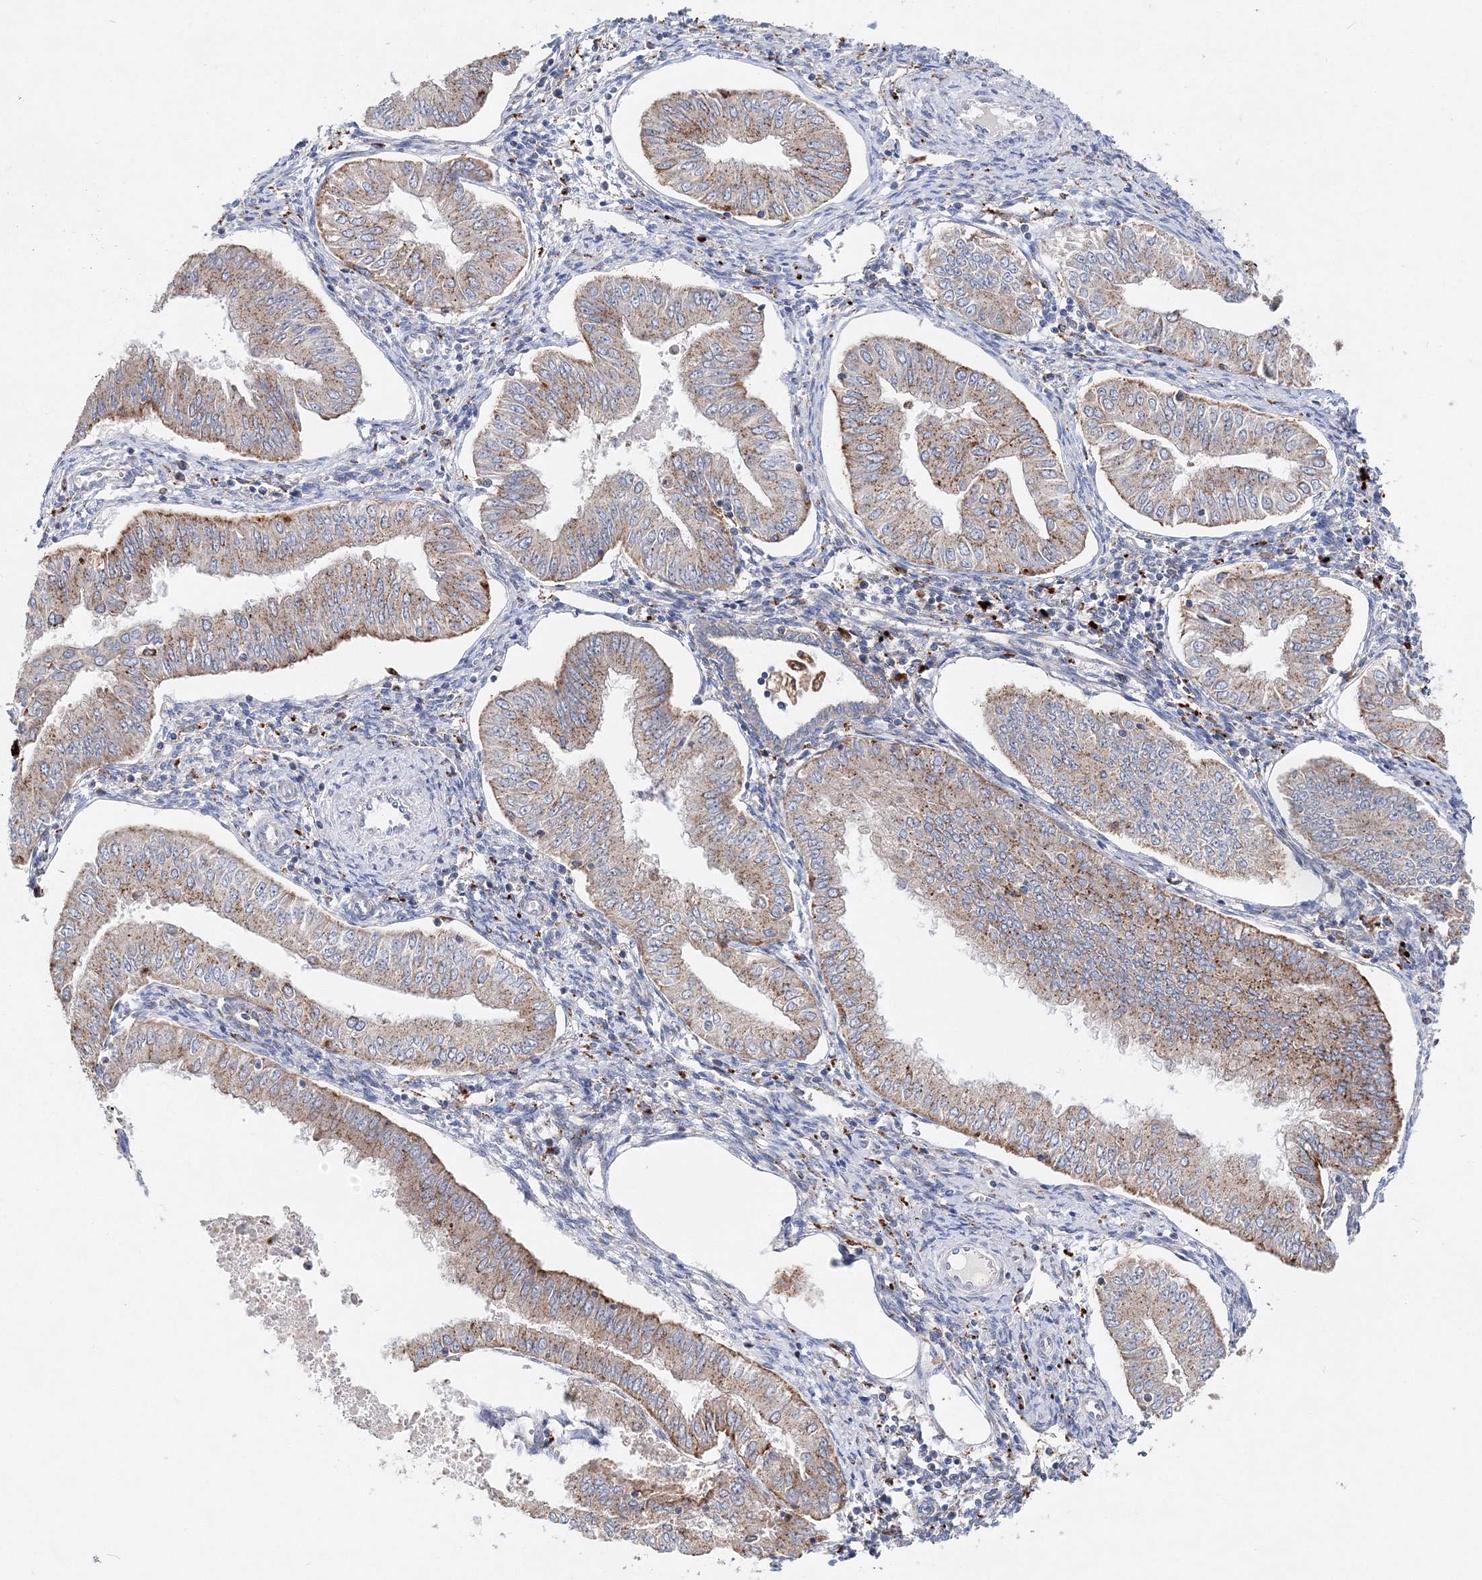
{"staining": {"intensity": "moderate", "quantity": ">75%", "location": "cytoplasmic/membranous"}, "tissue": "endometrial cancer", "cell_type": "Tumor cells", "image_type": "cancer", "snomed": [{"axis": "morphology", "description": "Normal tissue, NOS"}, {"axis": "morphology", "description": "Adenocarcinoma, NOS"}, {"axis": "topography", "description": "Endometrium"}], "caption": "An image of endometrial cancer (adenocarcinoma) stained for a protein demonstrates moderate cytoplasmic/membranous brown staining in tumor cells.", "gene": "C3orf38", "patient": {"sex": "female", "age": 53}}